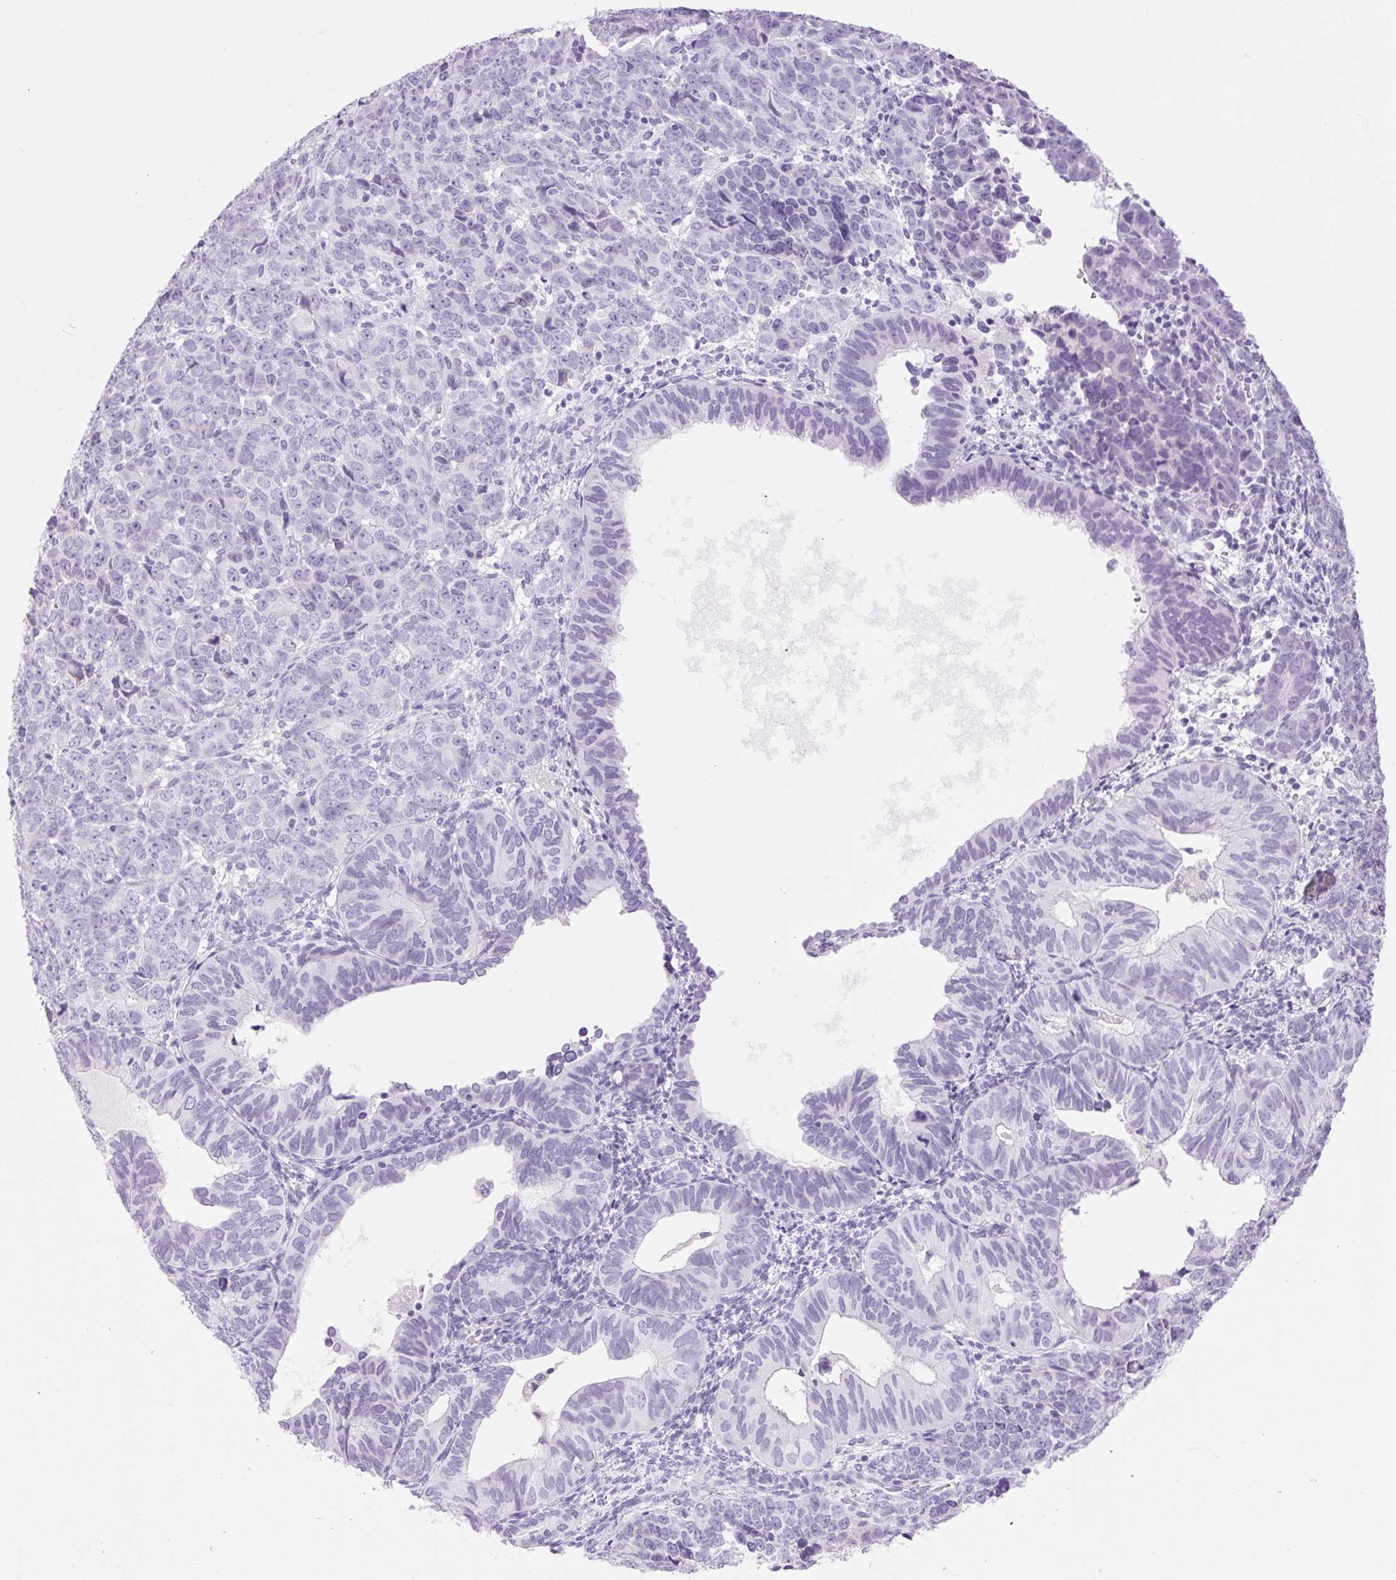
{"staining": {"intensity": "negative", "quantity": "none", "location": "none"}, "tissue": "endometrial cancer", "cell_type": "Tumor cells", "image_type": "cancer", "snomed": [{"axis": "morphology", "description": "Adenocarcinoma, NOS"}, {"axis": "topography", "description": "Endometrium"}], "caption": "Human endometrial cancer stained for a protein using immunohistochemistry (IHC) demonstrates no positivity in tumor cells.", "gene": "SLC25A40", "patient": {"sex": "female", "age": 82}}